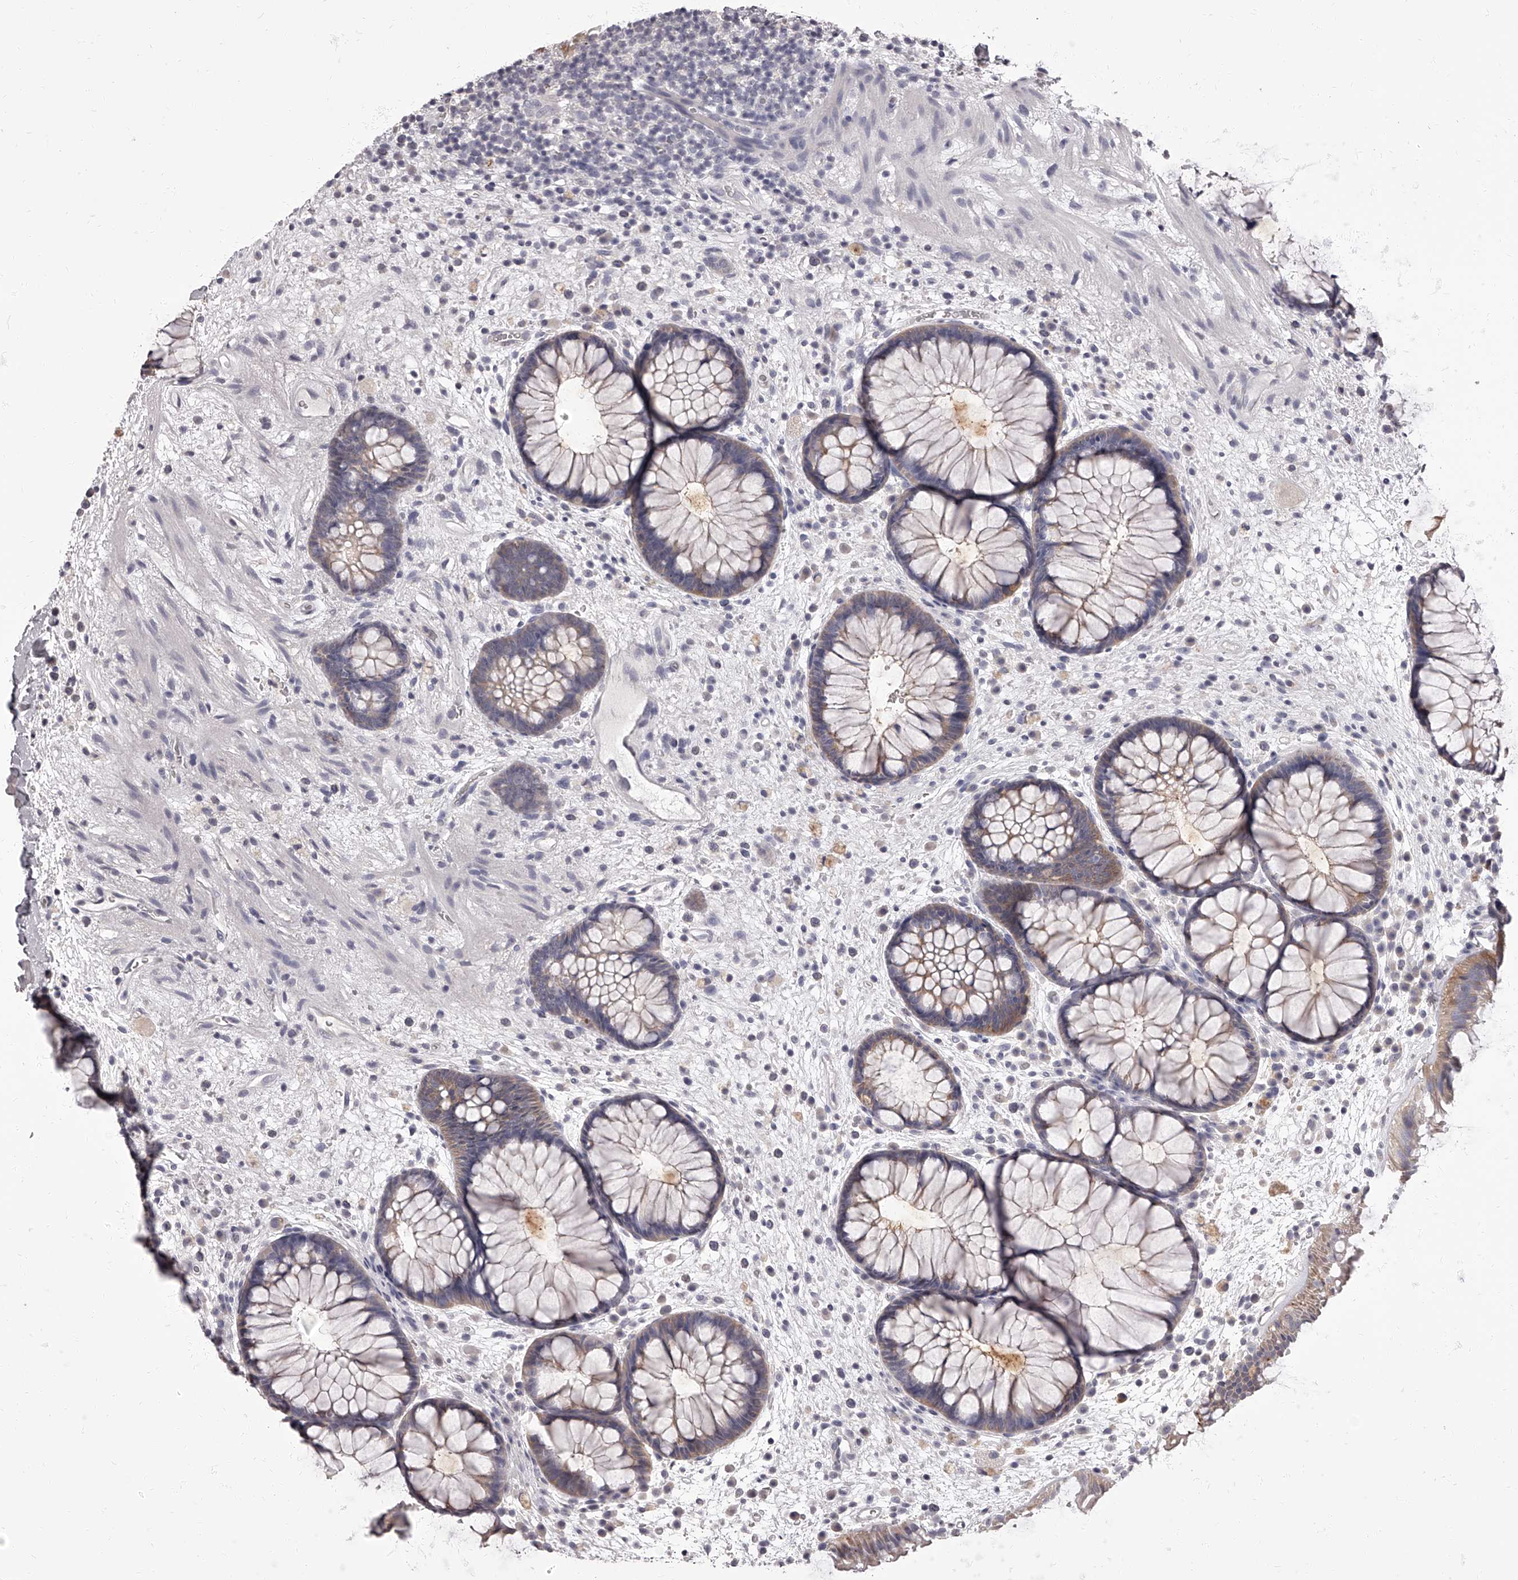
{"staining": {"intensity": "weak", "quantity": "25%-75%", "location": "cytoplasmic/membranous"}, "tissue": "rectum", "cell_type": "Glandular cells", "image_type": "normal", "snomed": [{"axis": "morphology", "description": "Normal tissue, NOS"}, {"axis": "topography", "description": "Rectum"}], "caption": "Approximately 25%-75% of glandular cells in benign human rectum display weak cytoplasmic/membranous protein expression as visualized by brown immunohistochemical staining.", "gene": "APEH", "patient": {"sex": "male", "age": 51}}